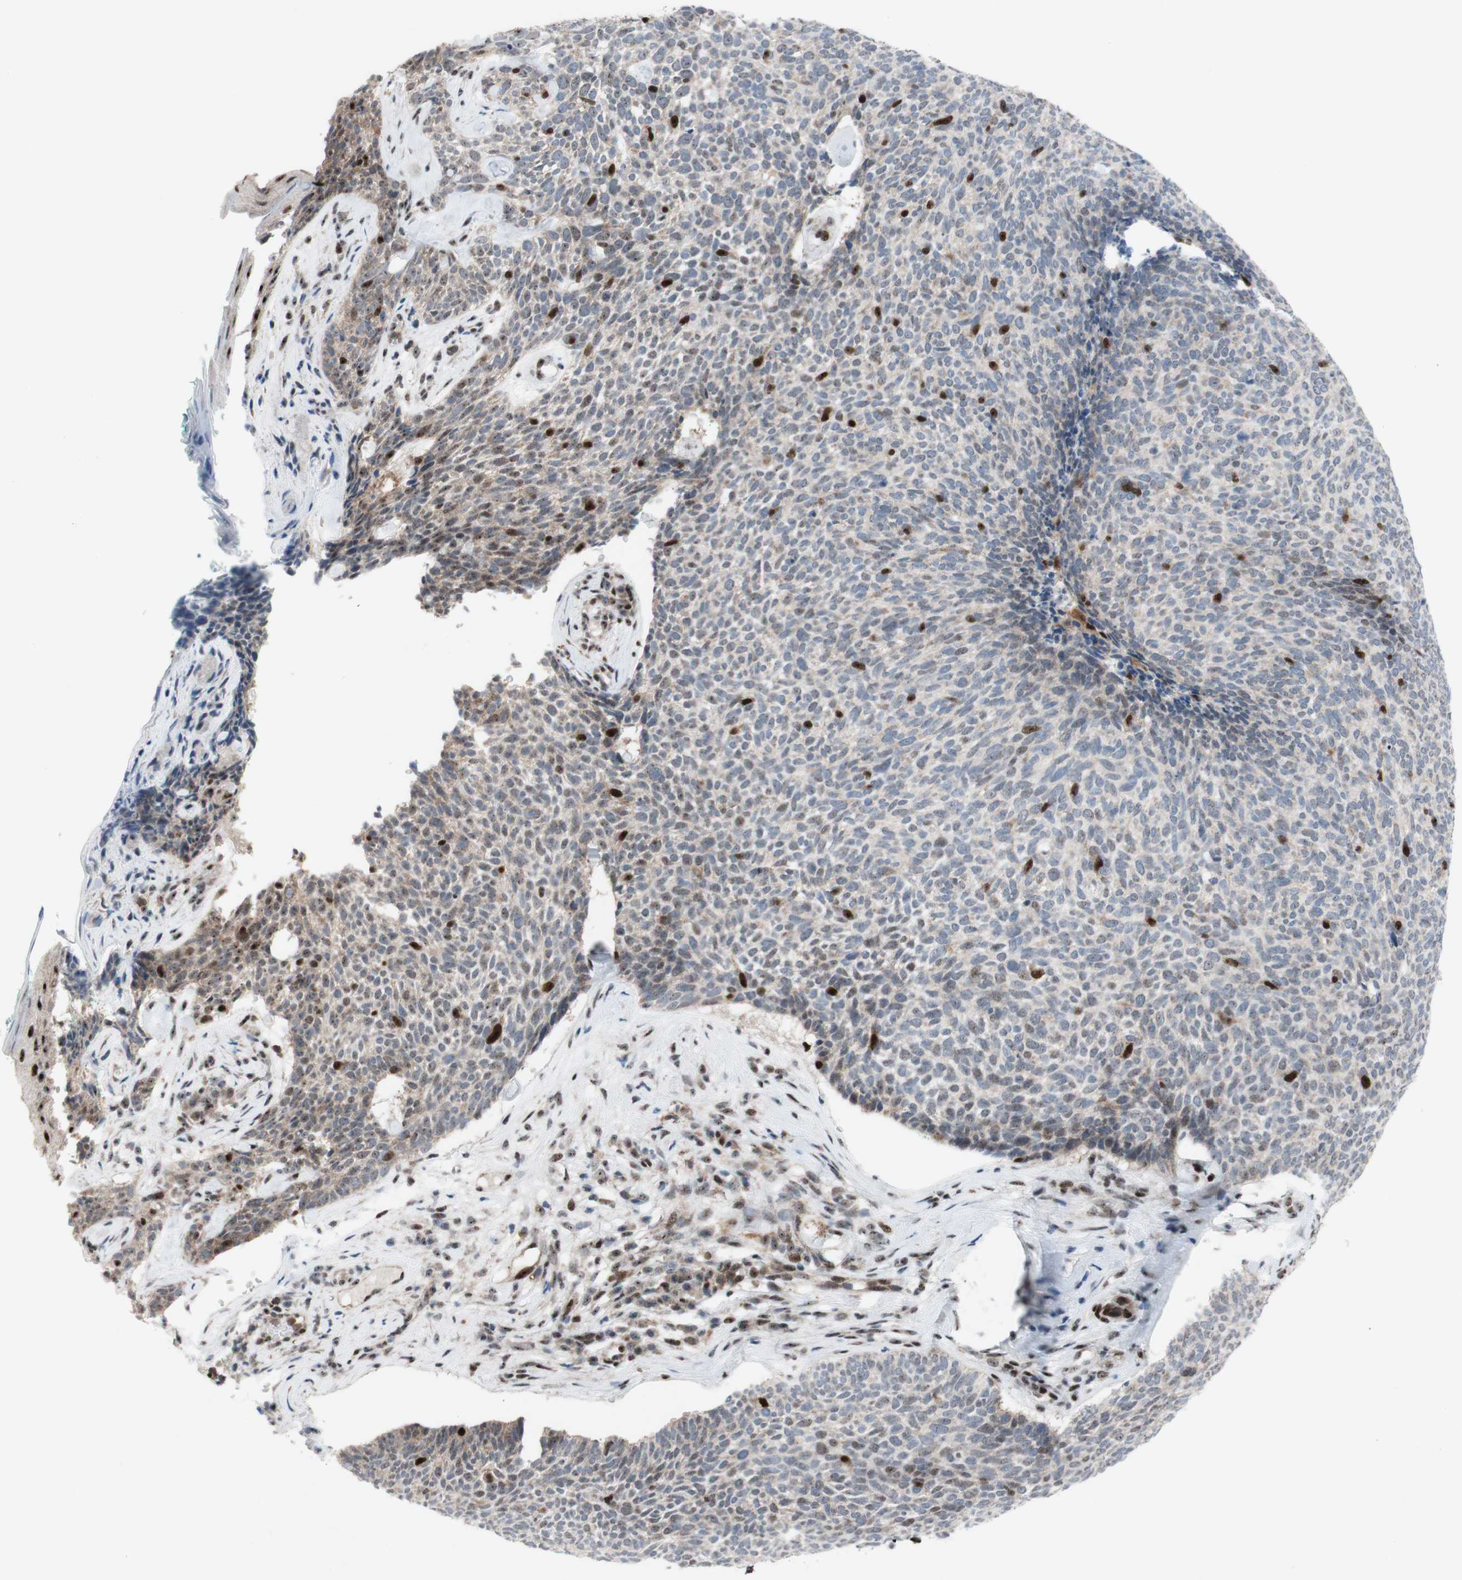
{"staining": {"intensity": "moderate", "quantity": "<25%", "location": "nuclear"}, "tissue": "skin cancer", "cell_type": "Tumor cells", "image_type": "cancer", "snomed": [{"axis": "morphology", "description": "Basal cell carcinoma"}, {"axis": "topography", "description": "Skin"}], "caption": "This image demonstrates IHC staining of human basal cell carcinoma (skin), with low moderate nuclear expression in approximately <25% of tumor cells.", "gene": "POLR1A", "patient": {"sex": "female", "age": 84}}